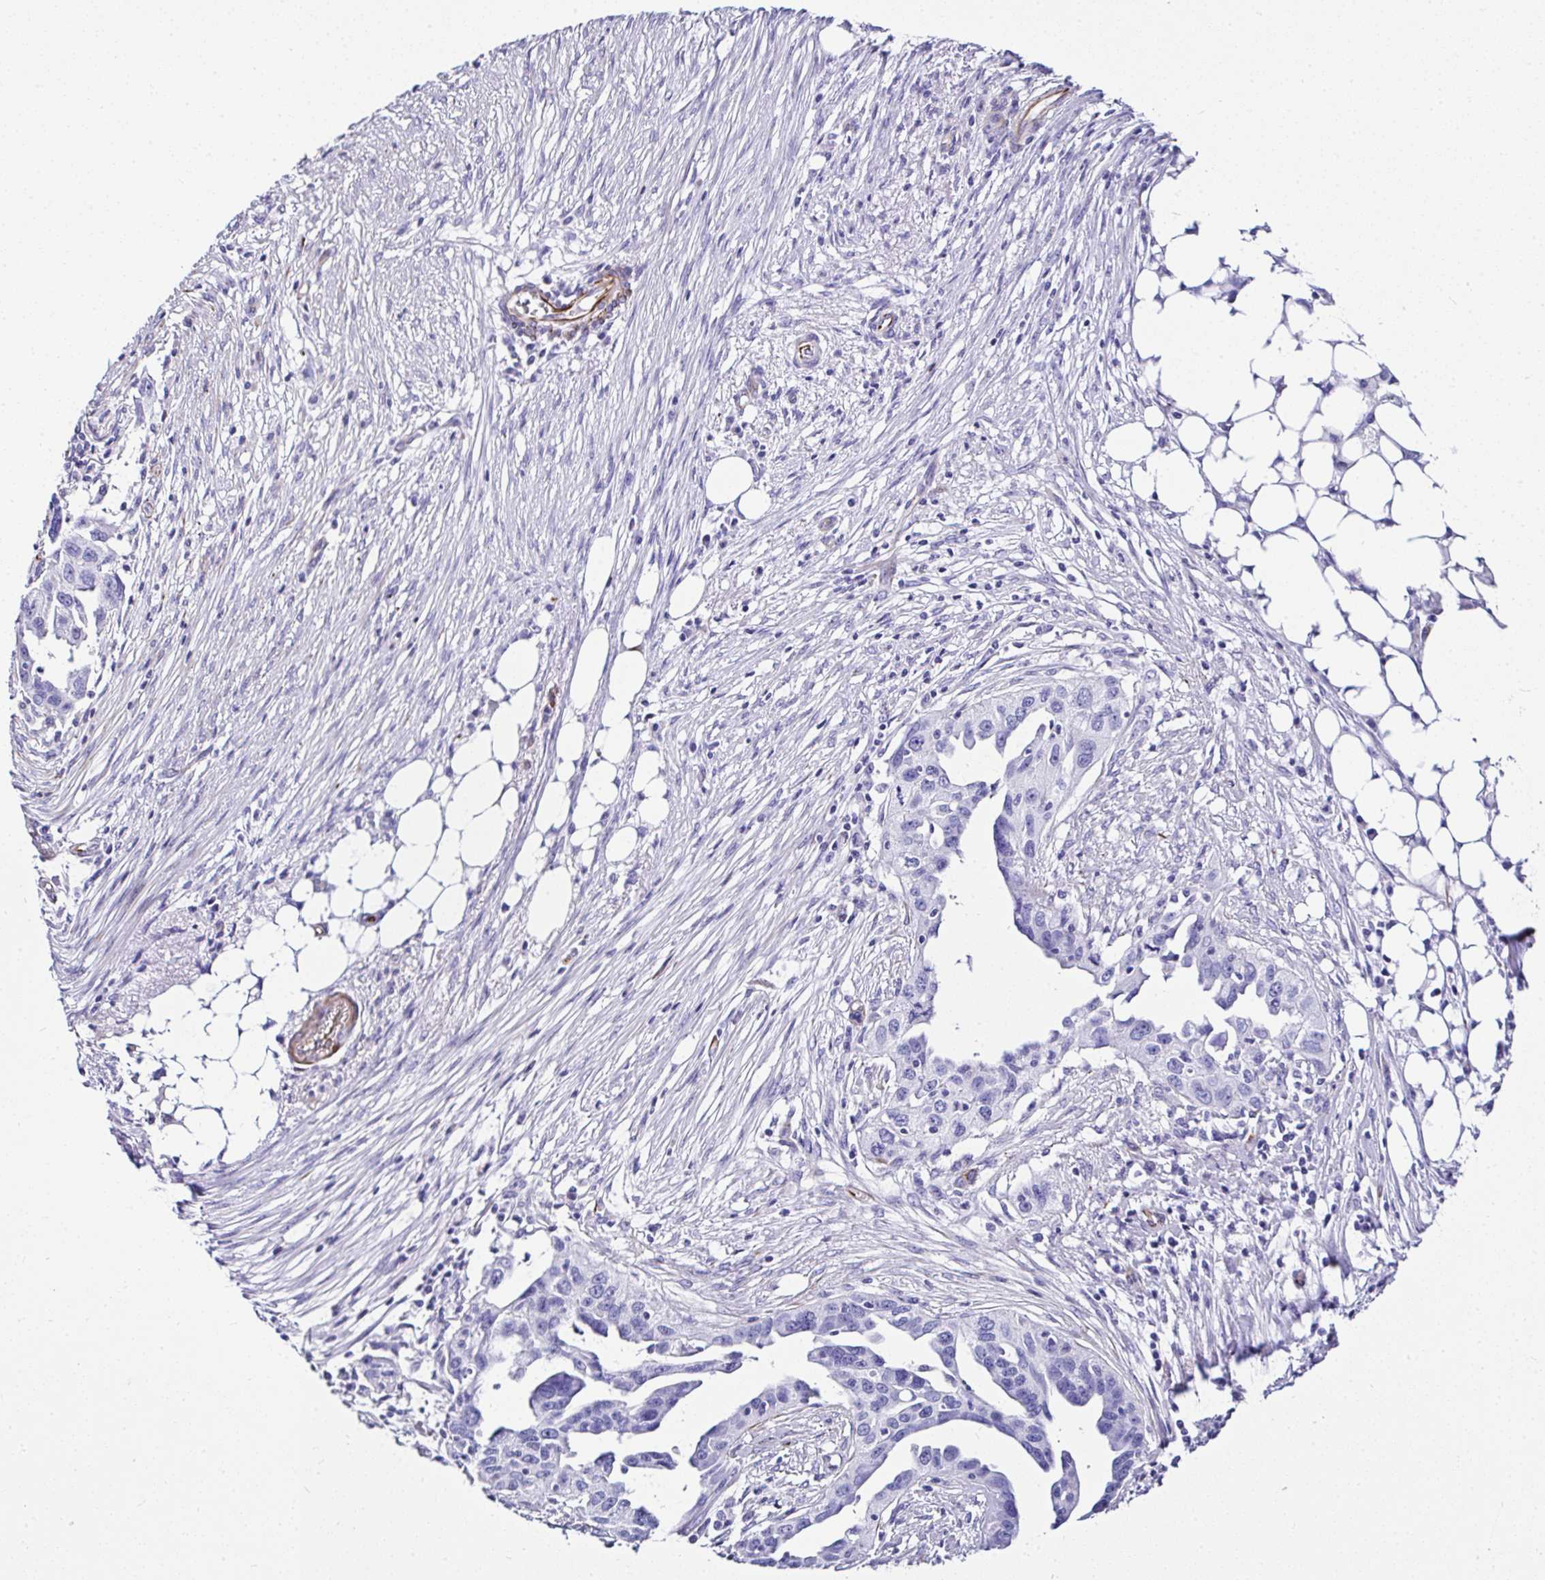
{"staining": {"intensity": "negative", "quantity": "none", "location": "none"}, "tissue": "ovarian cancer", "cell_type": "Tumor cells", "image_type": "cancer", "snomed": [{"axis": "morphology", "description": "Carcinoma, endometroid"}, {"axis": "morphology", "description": "Cystadenocarcinoma, serous, NOS"}, {"axis": "topography", "description": "Ovary"}], "caption": "This is a photomicrograph of immunohistochemistry staining of ovarian serous cystadenocarcinoma, which shows no expression in tumor cells. Brightfield microscopy of IHC stained with DAB (3,3'-diaminobenzidine) (brown) and hematoxylin (blue), captured at high magnification.", "gene": "DEPDC5", "patient": {"sex": "female", "age": 45}}